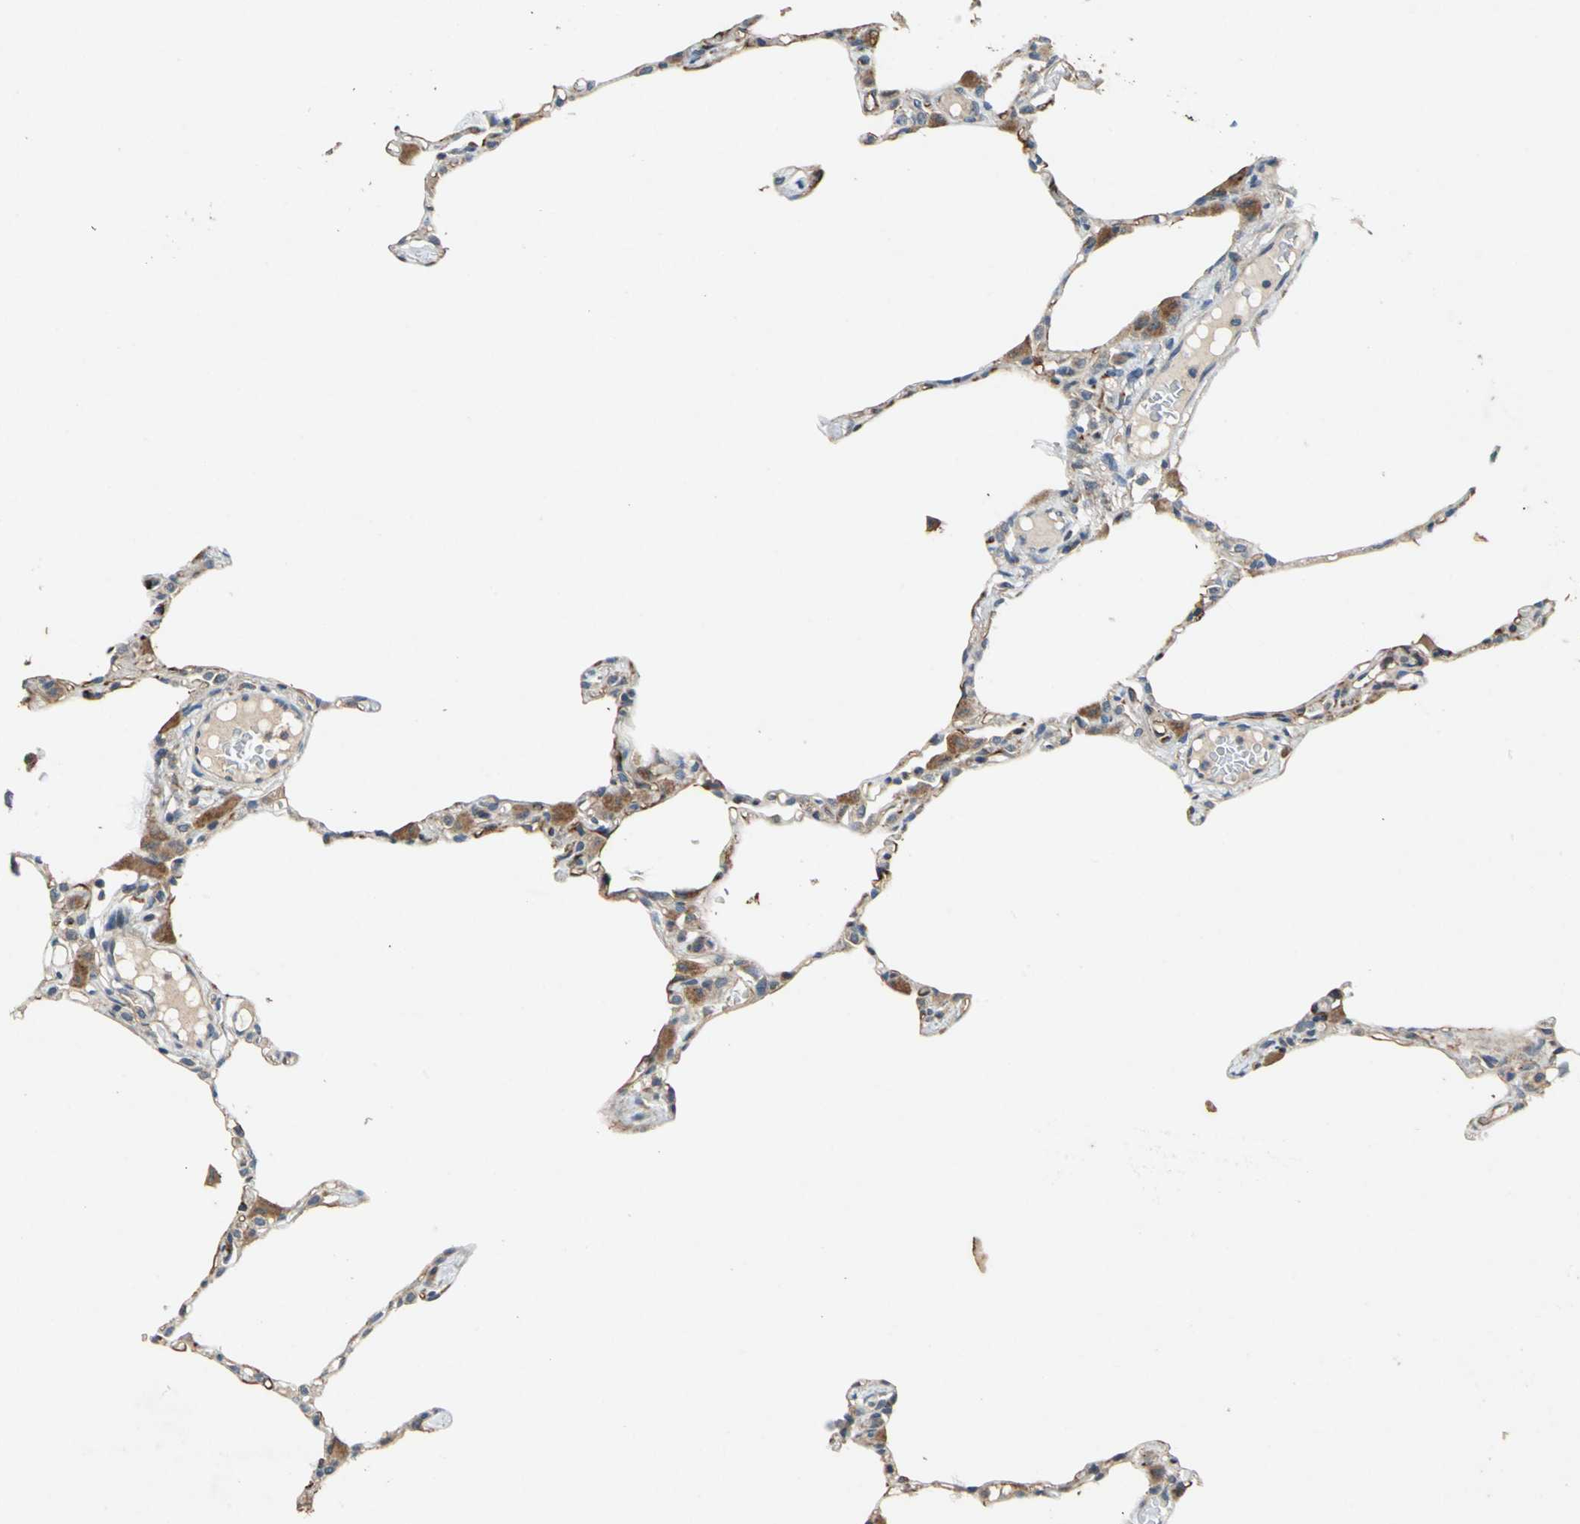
{"staining": {"intensity": "weak", "quantity": "25%-75%", "location": "cytoplasmic/membranous"}, "tissue": "lung", "cell_type": "Alveolar cells", "image_type": "normal", "snomed": [{"axis": "morphology", "description": "Normal tissue, NOS"}, {"axis": "topography", "description": "Lung"}], "caption": "This histopathology image exhibits benign lung stained with immunohistochemistry to label a protein in brown. The cytoplasmic/membranous of alveolar cells show weak positivity for the protein. Nuclei are counter-stained blue.", "gene": "EMCN", "patient": {"sex": "female", "age": 49}}